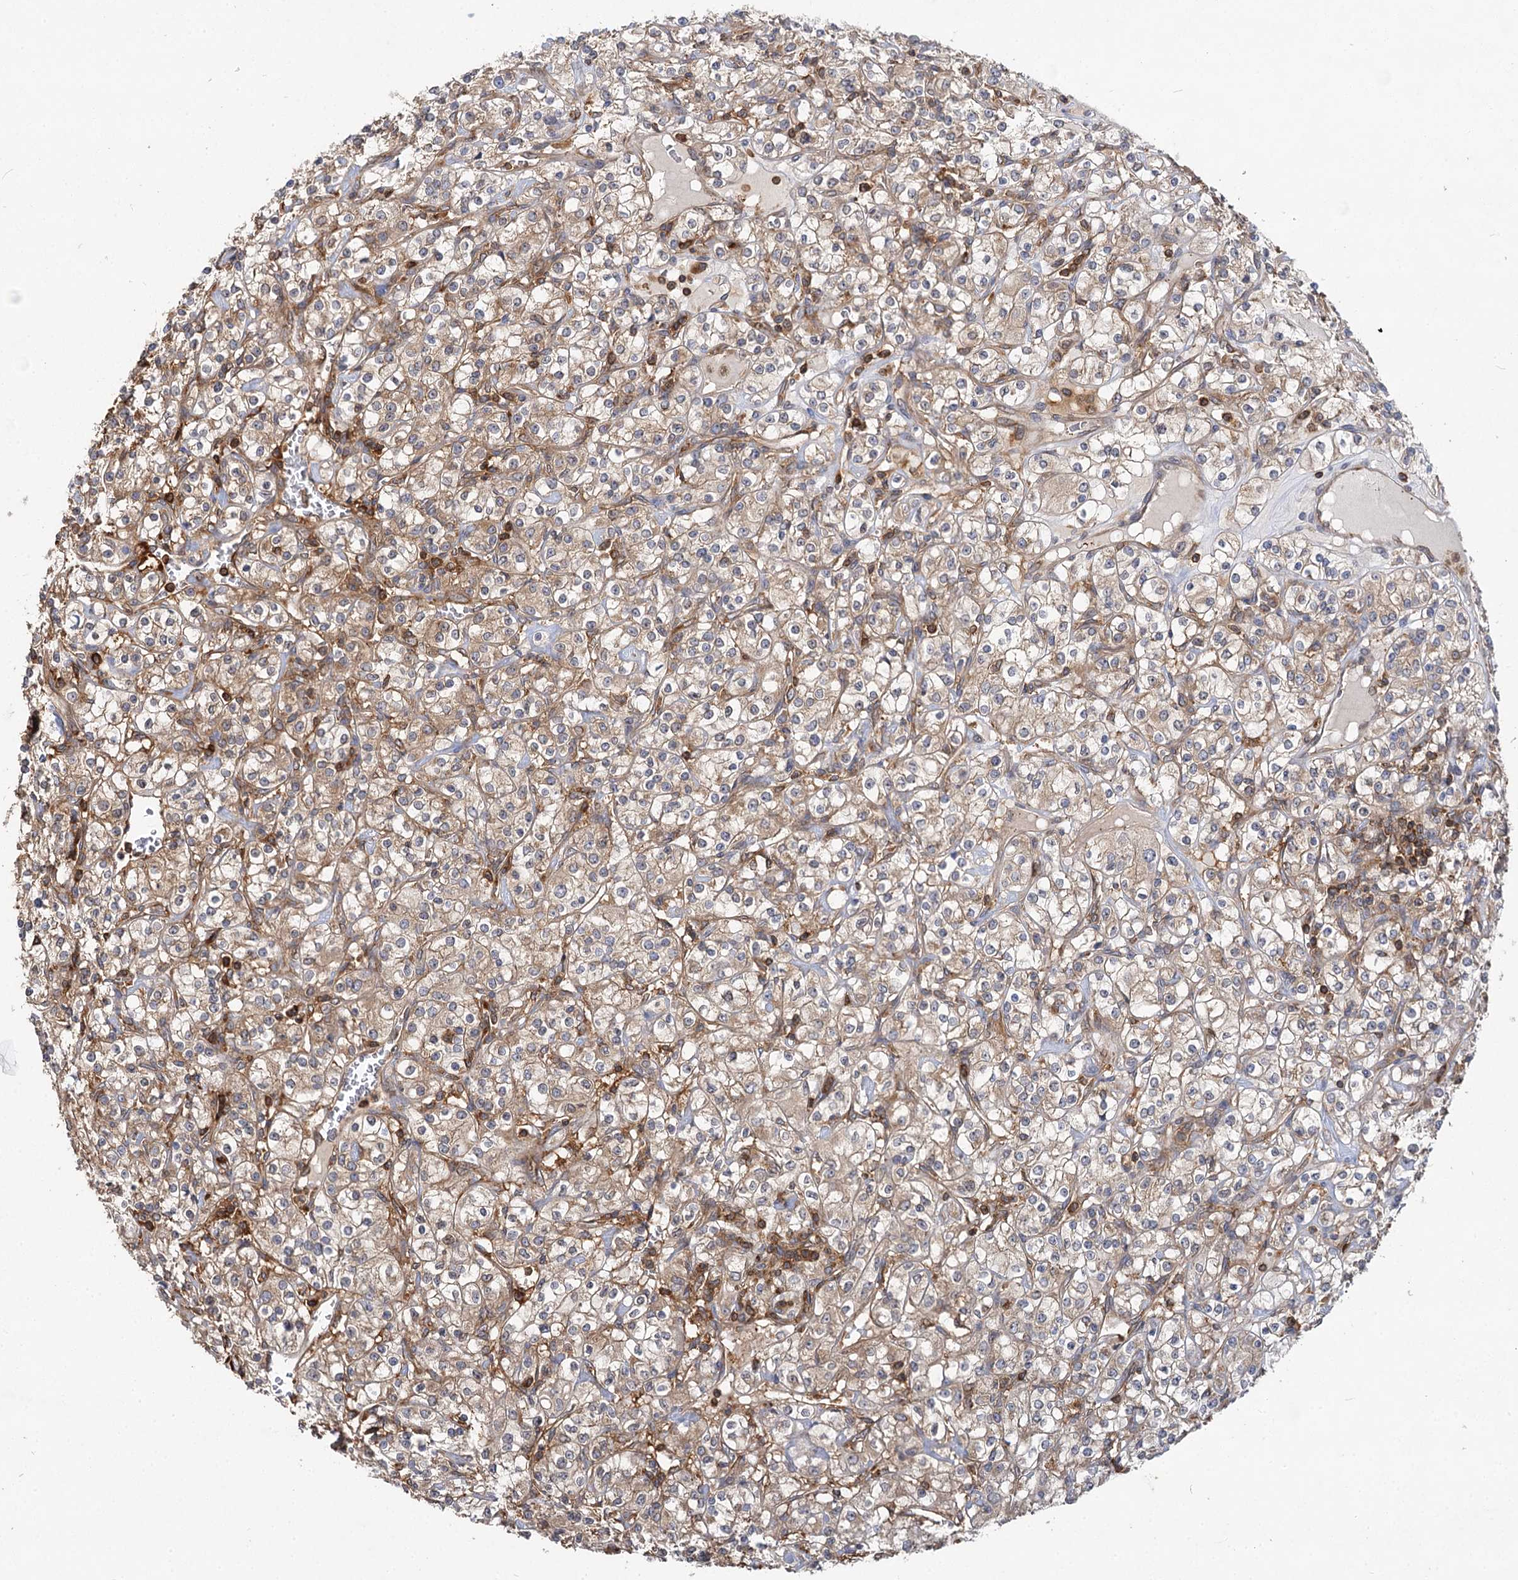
{"staining": {"intensity": "weak", "quantity": ">75%", "location": "cytoplasmic/membranous"}, "tissue": "renal cancer", "cell_type": "Tumor cells", "image_type": "cancer", "snomed": [{"axis": "morphology", "description": "Adenocarcinoma, NOS"}, {"axis": "topography", "description": "Kidney"}], "caption": "There is low levels of weak cytoplasmic/membranous positivity in tumor cells of renal adenocarcinoma, as demonstrated by immunohistochemical staining (brown color).", "gene": "PACS1", "patient": {"sex": "male", "age": 77}}